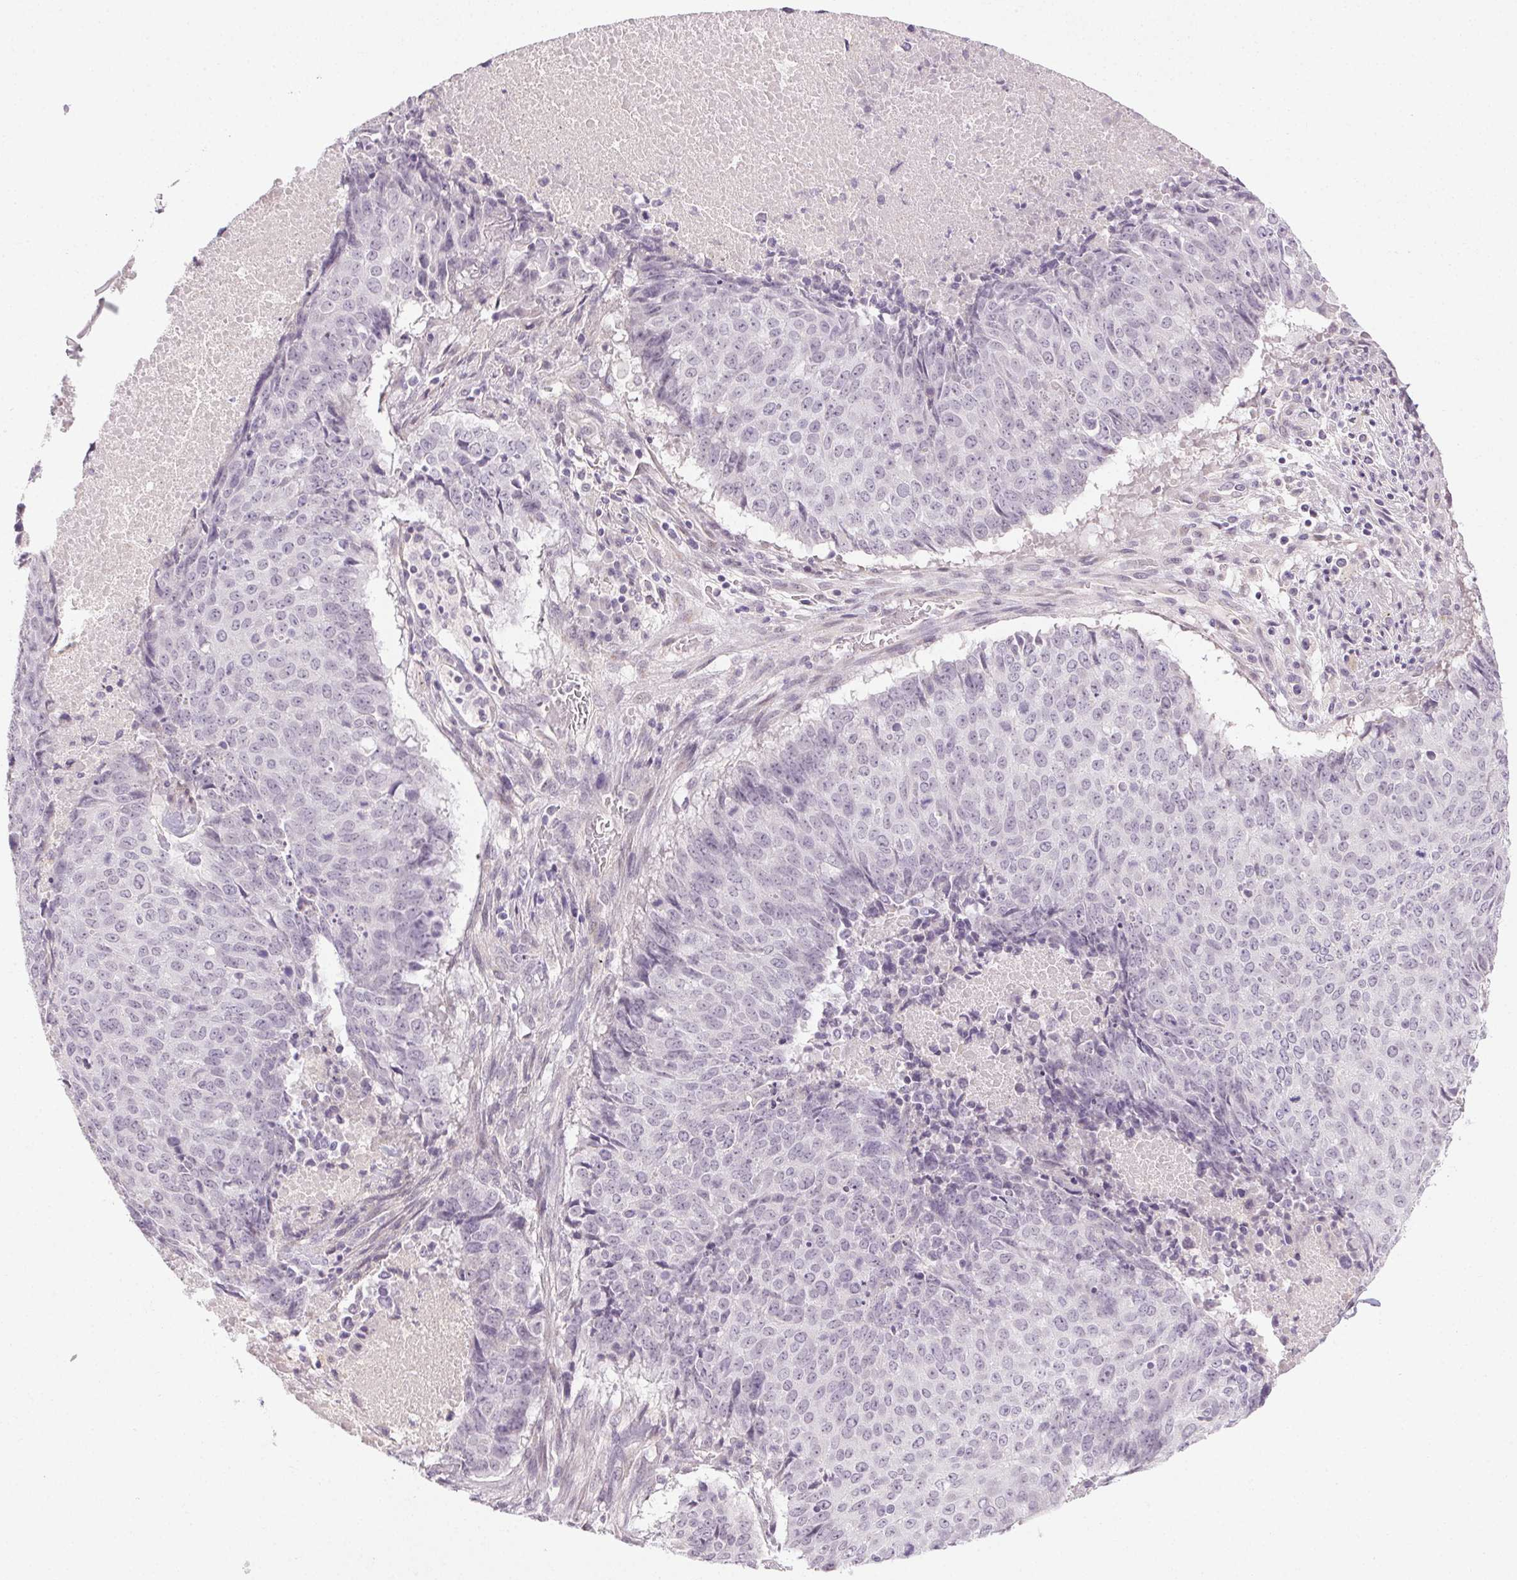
{"staining": {"intensity": "negative", "quantity": "none", "location": "none"}, "tissue": "lung cancer", "cell_type": "Tumor cells", "image_type": "cancer", "snomed": [{"axis": "morphology", "description": "Normal tissue, NOS"}, {"axis": "morphology", "description": "Squamous cell carcinoma, NOS"}, {"axis": "topography", "description": "Bronchus"}, {"axis": "topography", "description": "Lung"}], "caption": "This is a micrograph of IHC staining of lung cancer, which shows no positivity in tumor cells.", "gene": "FAM168A", "patient": {"sex": "male", "age": 64}}